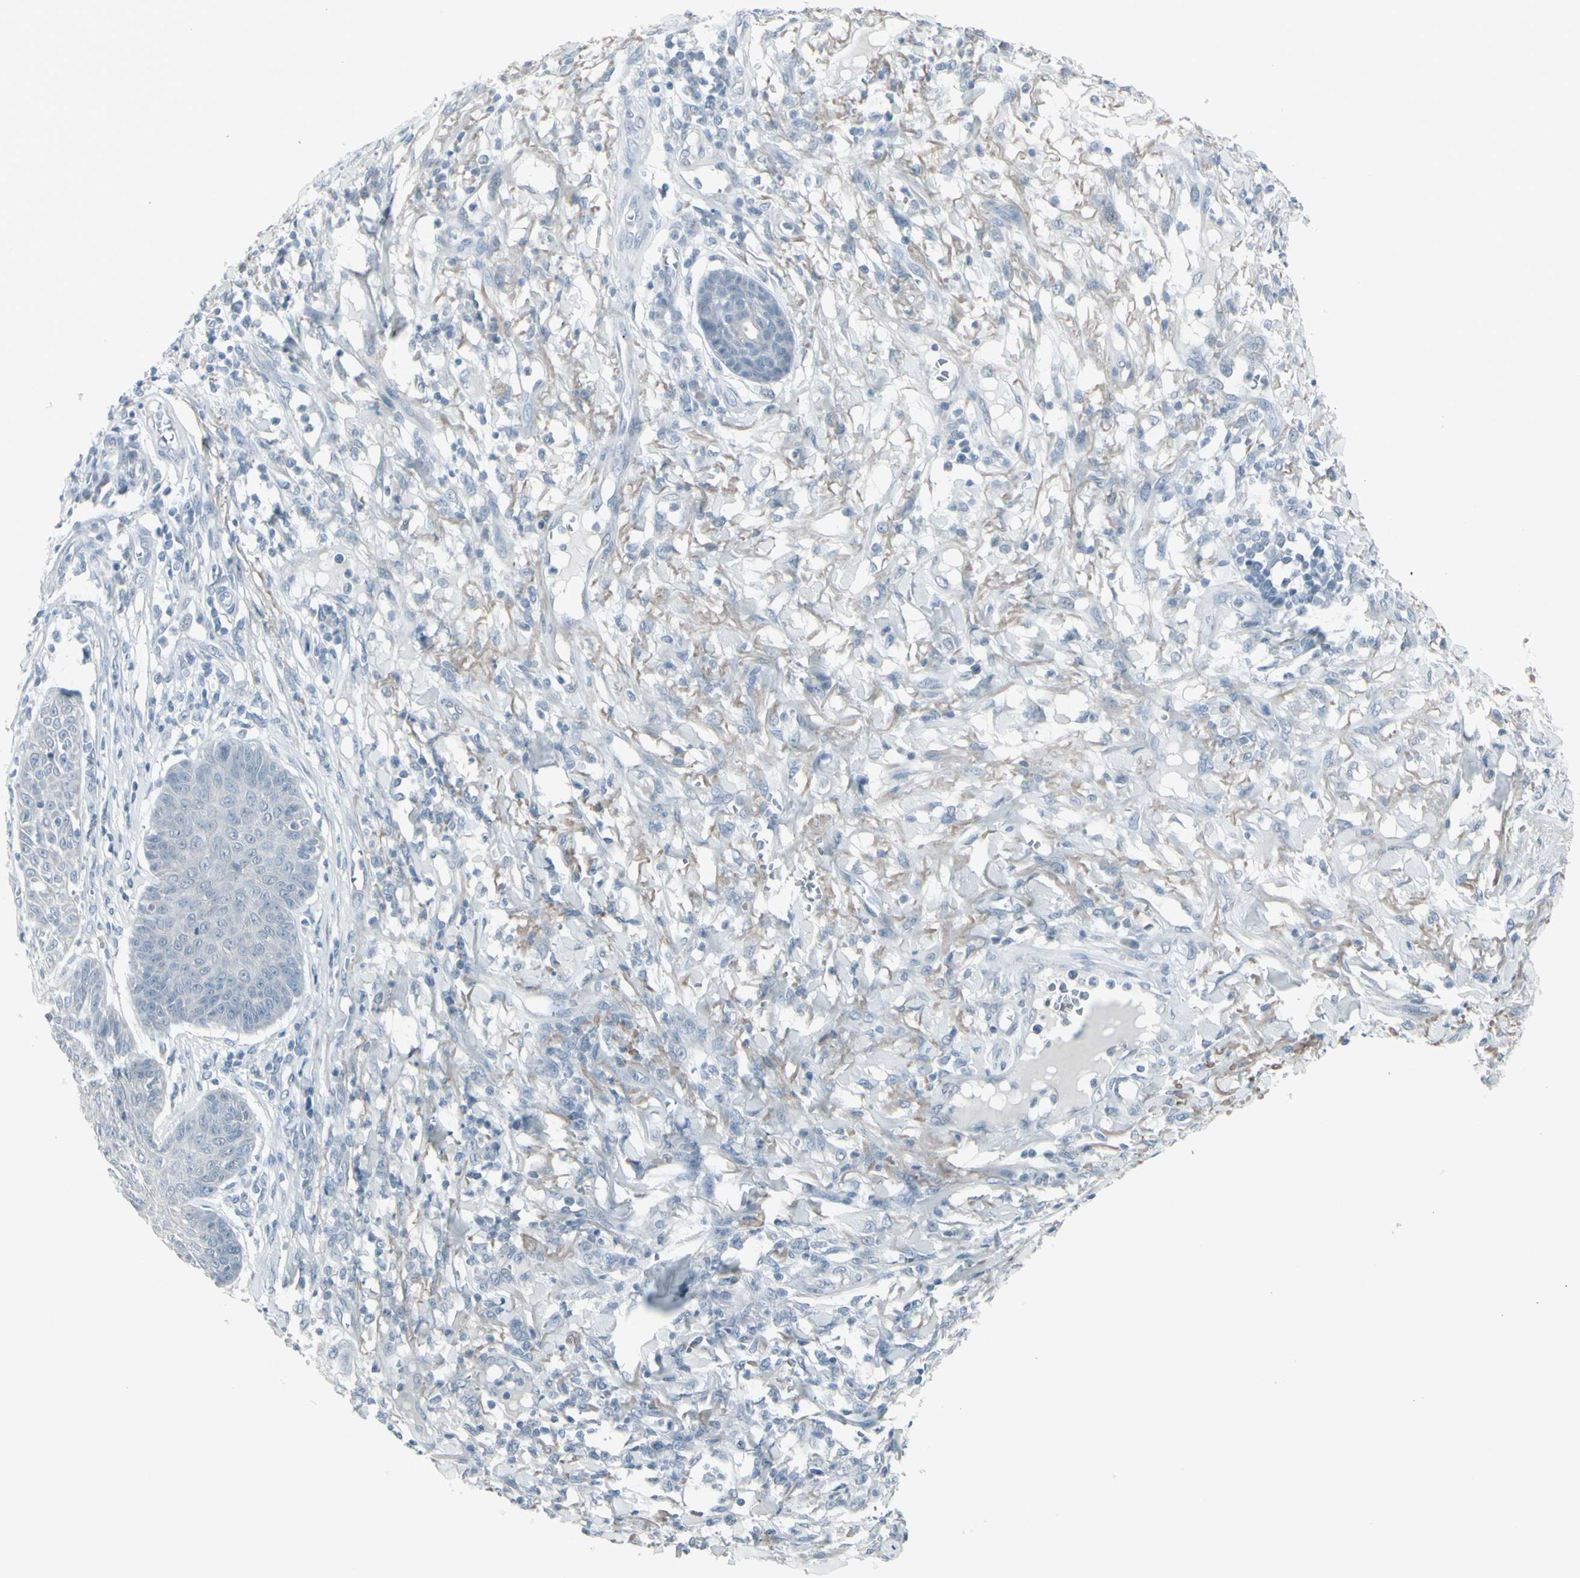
{"staining": {"intensity": "negative", "quantity": "none", "location": "none"}, "tissue": "skin cancer", "cell_type": "Tumor cells", "image_type": "cancer", "snomed": [{"axis": "morphology", "description": "Squamous cell carcinoma, NOS"}, {"axis": "topography", "description": "Skin"}], "caption": "The micrograph reveals no staining of tumor cells in skin squamous cell carcinoma.", "gene": "RAB3A", "patient": {"sex": "female", "age": 78}}